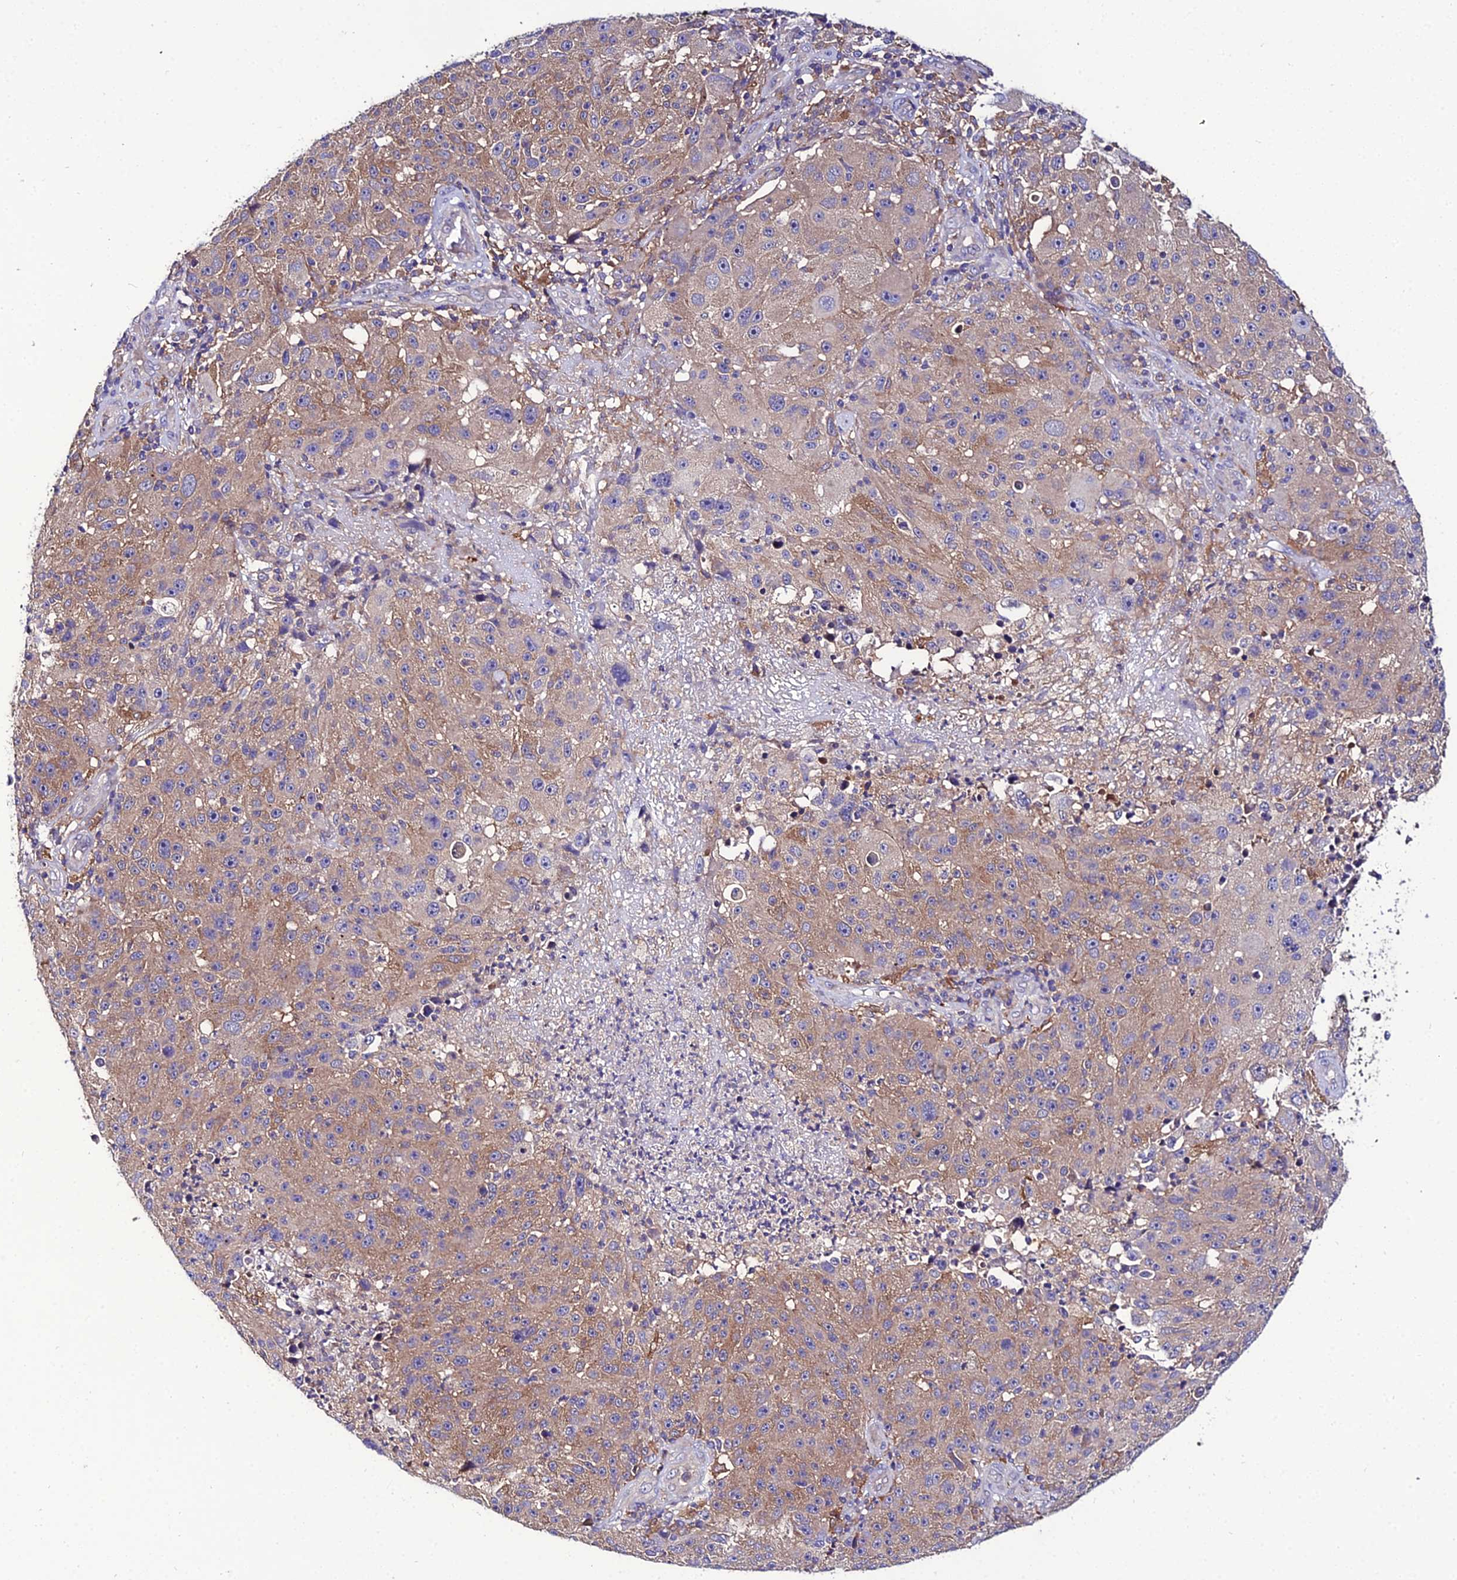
{"staining": {"intensity": "moderate", "quantity": "25%-75%", "location": "cytoplasmic/membranous"}, "tissue": "melanoma", "cell_type": "Tumor cells", "image_type": "cancer", "snomed": [{"axis": "morphology", "description": "Malignant melanoma, NOS"}, {"axis": "topography", "description": "Skin"}], "caption": "Human malignant melanoma stained for a protein (brown) reveals moderate cytoplasmic/membranous positive expression in about 25%-75% of tumor cells.", "gene": "C2orf69", "patient": {"sex": "male", "age": 53}}